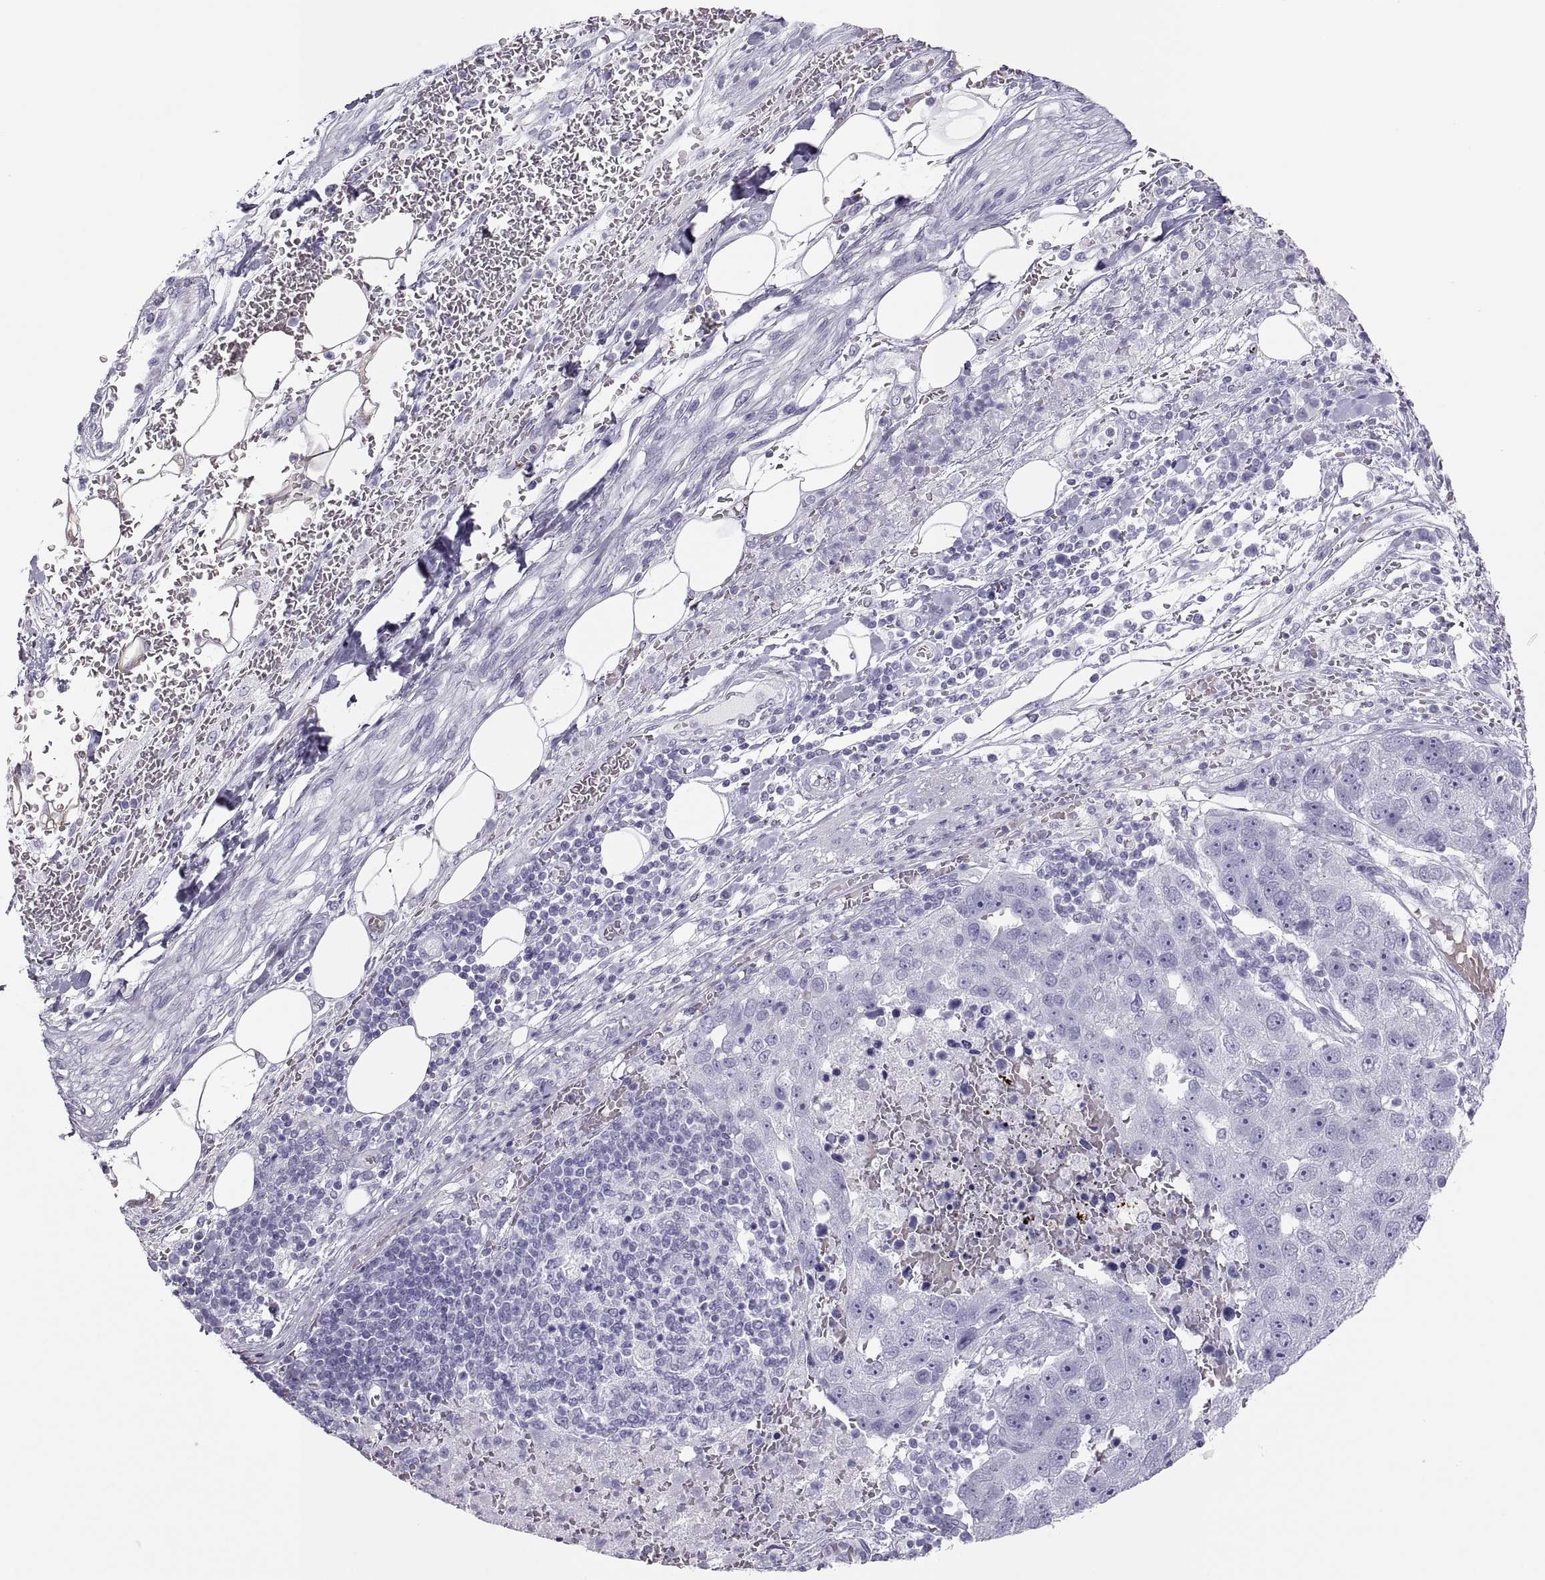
{"staining": {"intensity": "negative", "quantity": "none", "location": "none"}, "tissue": "pancreatic cancer", "cell_type": "Tumor cells", "image_type": "cancer", "snomed": [{"axis": "morphology", "description": "Adenocarcinoma, NOS"}, {"axis": "topography", "description": "Pancreas"}], "caption": "This is an immunohistochemistry micrograph of adenocarcinoma (pancreatic). There is no positivity in tumor cells.", "gene": "SEMG1", "patient": {"sex": "female", "age": 61}}